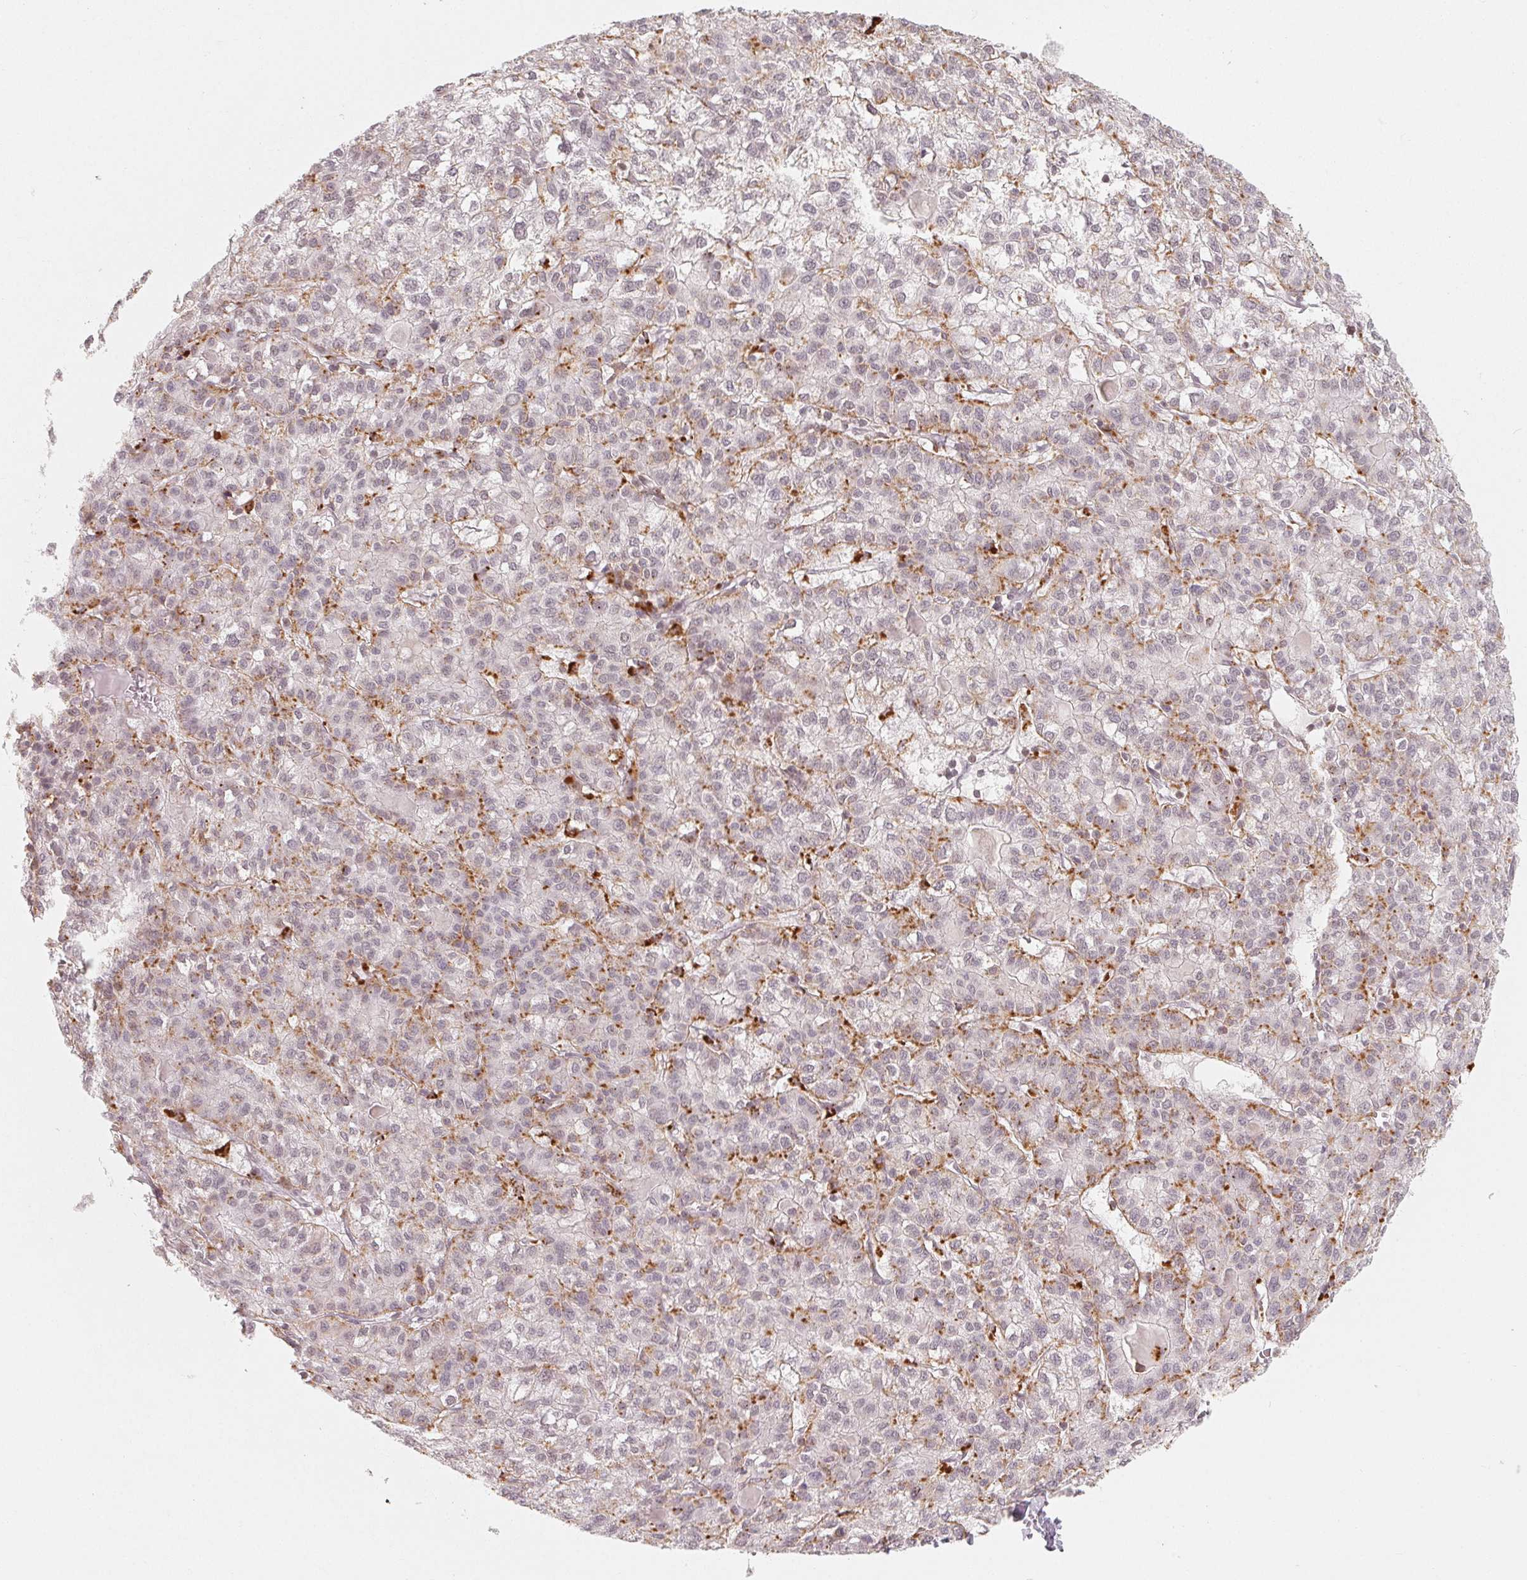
{"staining": {"intensity": "moderate", "quantity": "25%-75%", "location": "cytoplasmic/membranous"}, "tissue": "liver cancer", "cell_type": "Tumor cells", "image_type": "cancer", "snomed": [{"axis": "morphology", "description": "Carcinoma, Hepatocellular, NOS"}, {"axis": "topography", "description": "Liver"}], "caption": "Protein expression analysis of human liver hepatocellular carcinoma reveals moderate cytoplasmic/membranous expression in approximately 25%-75% of tumor cells. The staining was performed using DAB (3,3'-diaminobenzidine), with brown indicating positive protein expression. Nuclei are stained blue with hematoxylin.", "gene": "NXF3", "patient": {"sex": "female", "age": 43}}